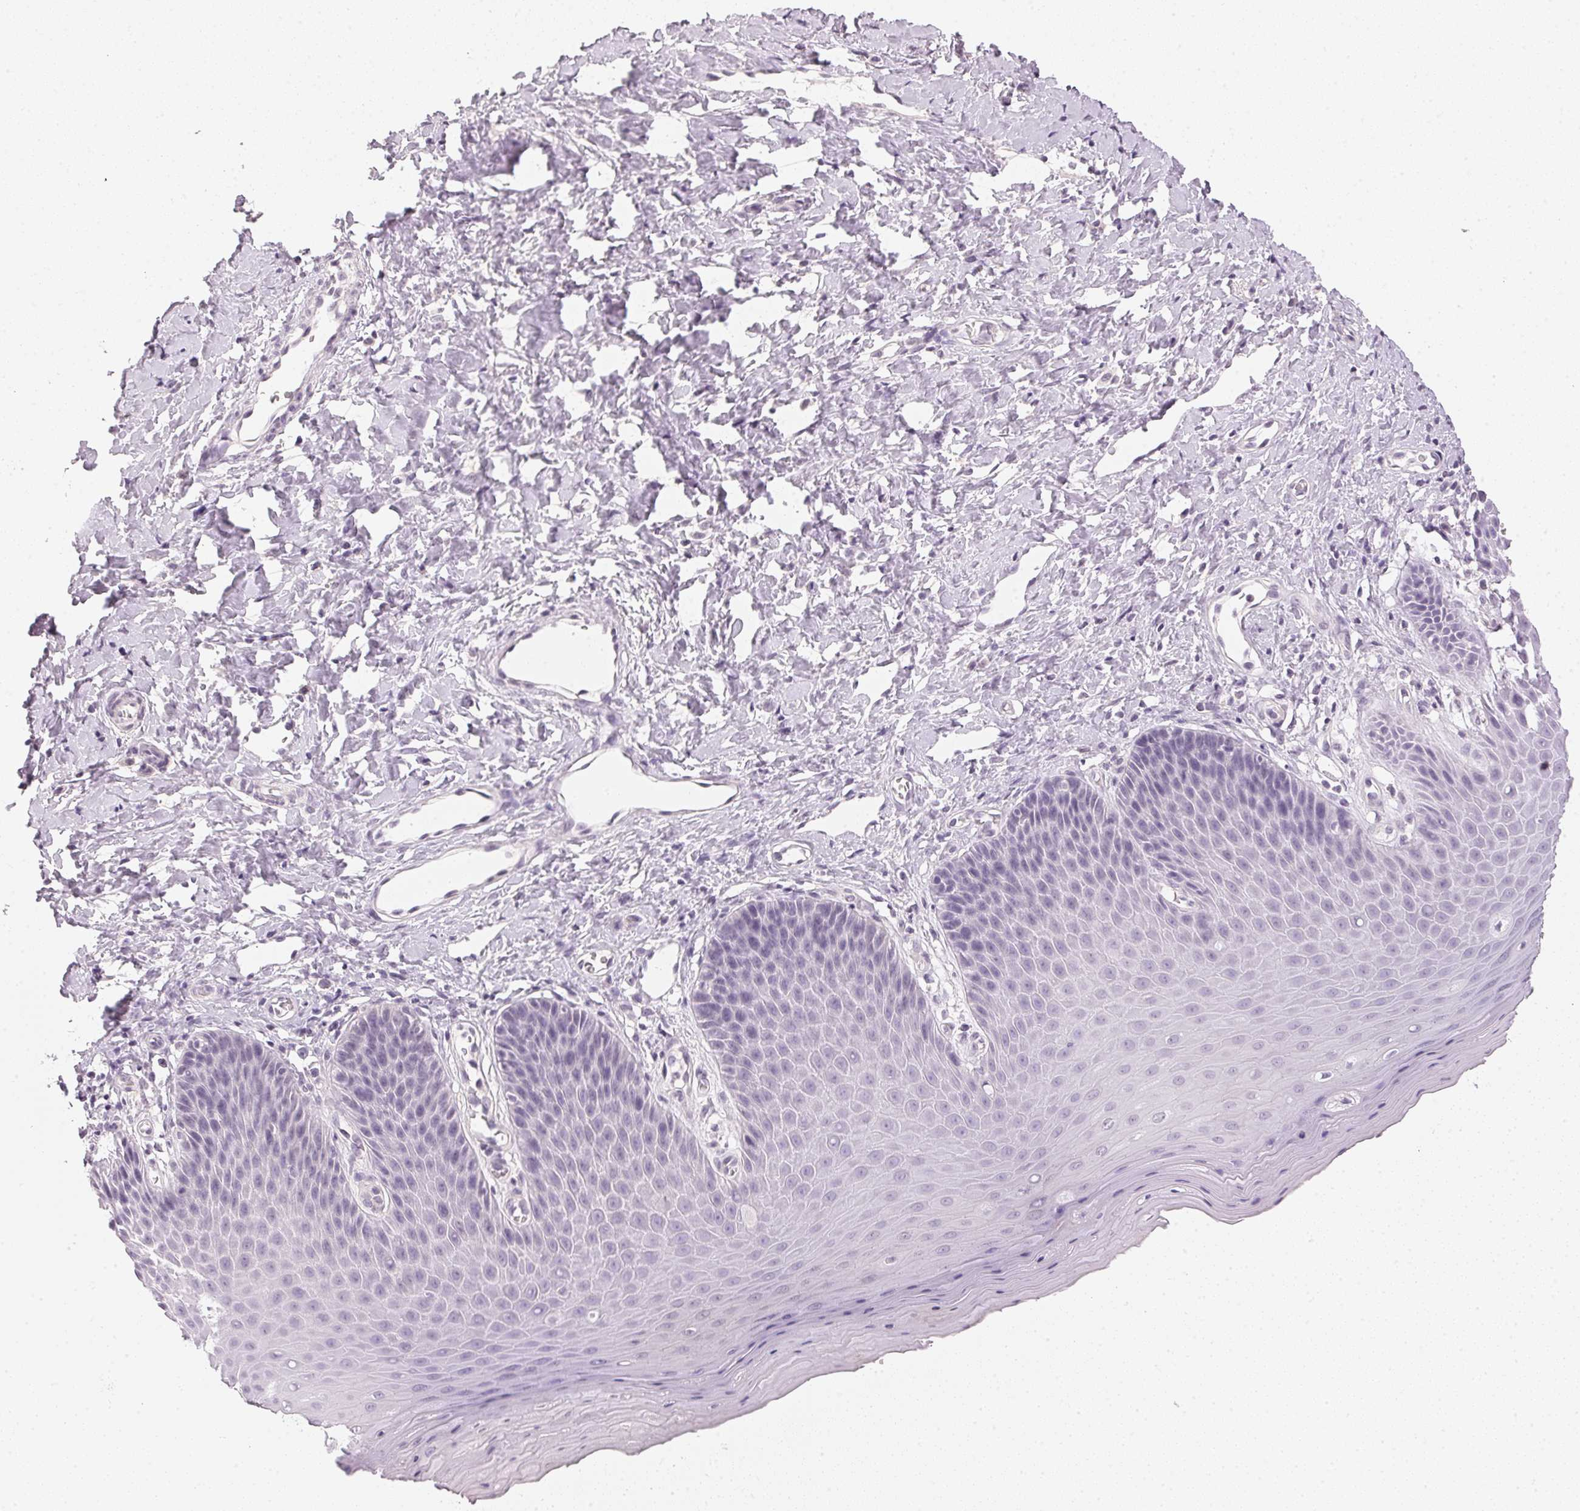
{"staining": {"intensity": "negative", "quantity": "none", "location": "none"}, "tissue": "vagina", "cell_type": "Squamous epithelial cells", "image_type": "normal", "snomed": [{"axis": "morphology", "description": "Normal tissue, NOS"}, {"axis": "topography", "description": "Vagina"}], "caption": "DAB (3,3'-diaminobenzidine) immunohistochemical staining of normal human vagina shows no significant positivity in squamous epithelial cells. Brightfield microscopy of immunohistochemistry stained with DAB (3,3'-diaminobenzidine) (brown) and hematoxylin (blue), captured at high magnification.", "gene": "KPRP", "patient": {"sex": "female", "age": 83}}